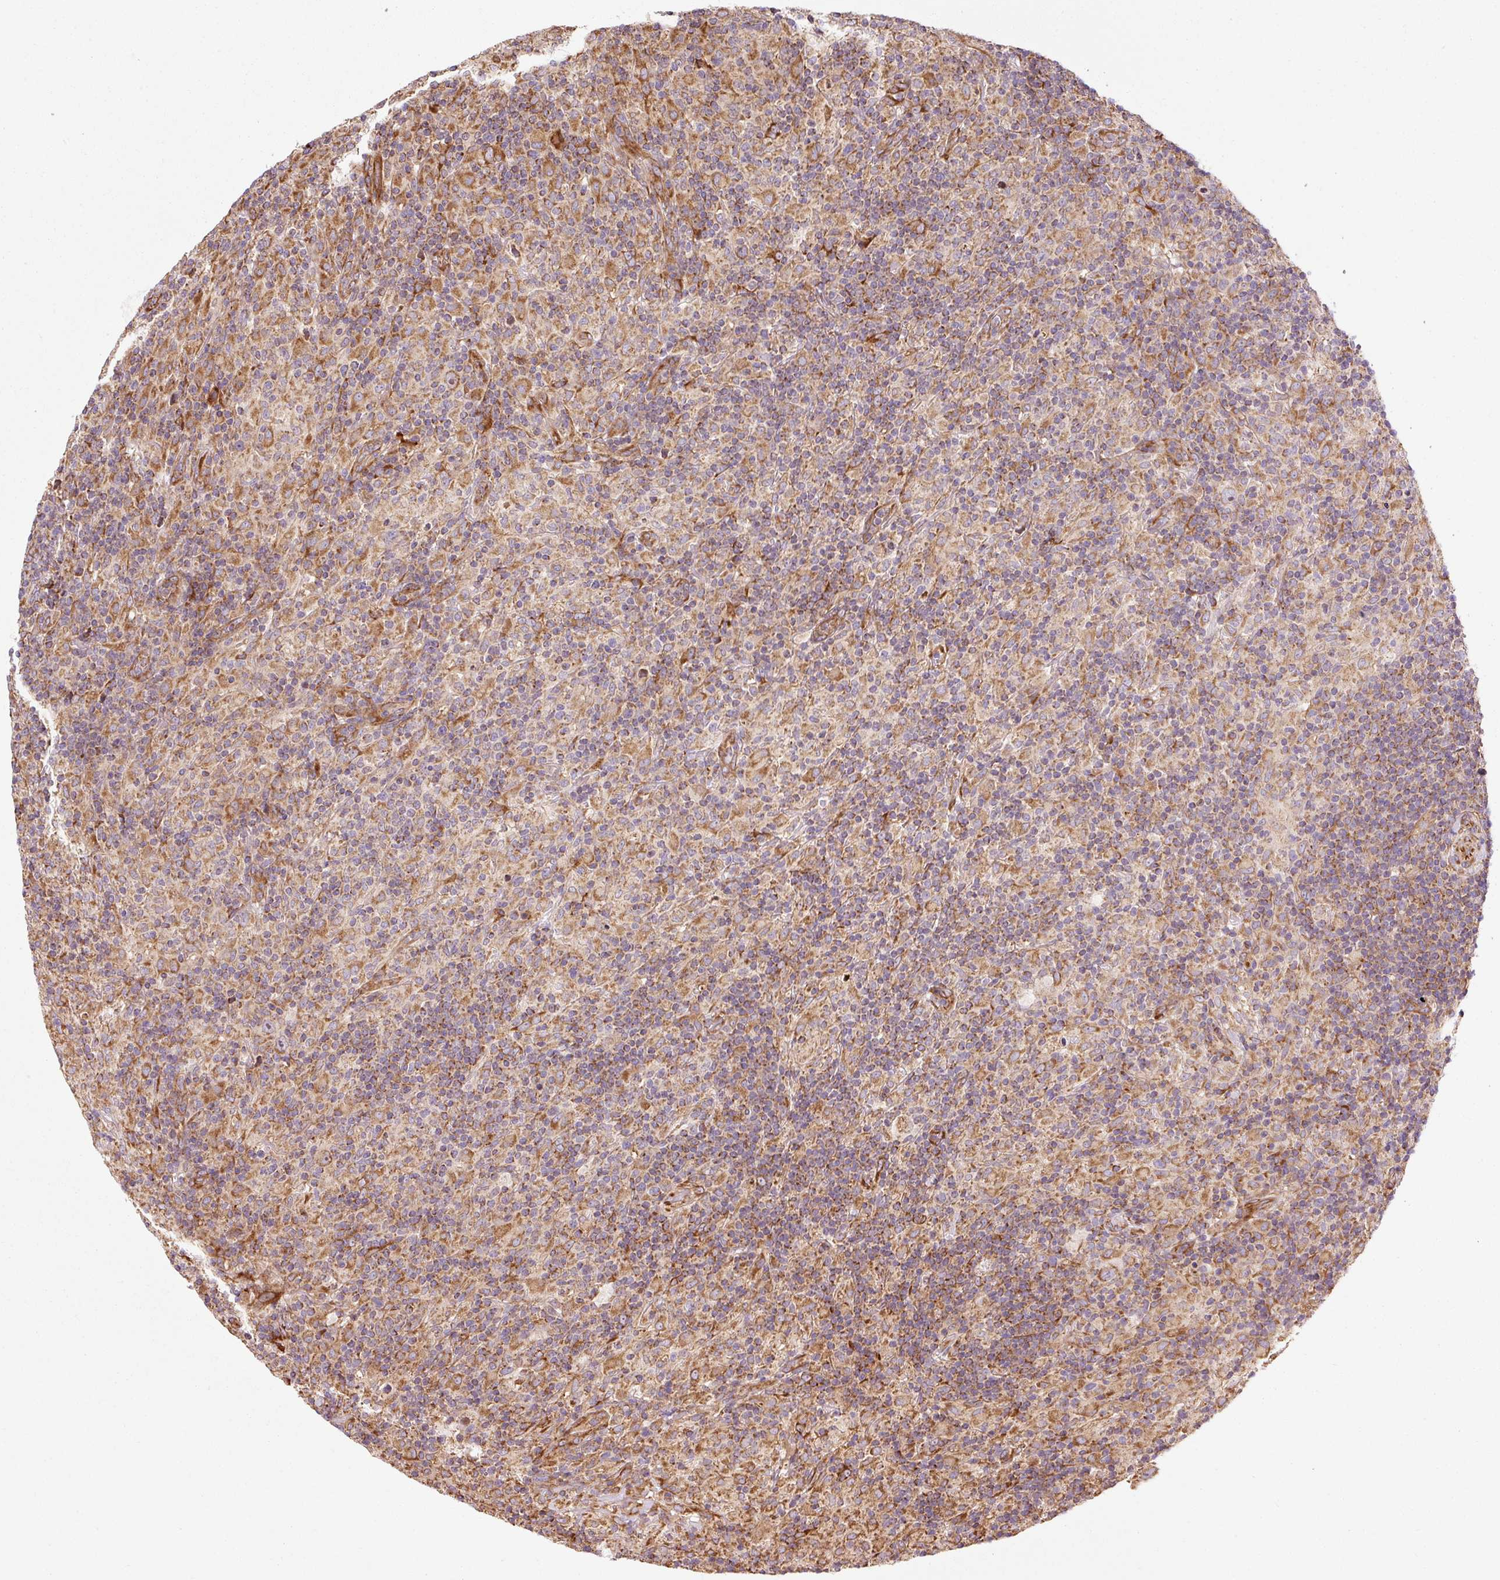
{"staining": {"intensity": "moderate", "quantity": ">75%", "location": "cytoplasmic/membranous"}, "tissue": "lymphoma", "cell_type": "Tumor cells", "image_type": "cancer", "snomed": [{"axis": "morphology", "description": "Hodgkin's disease, NOS"}, {"axis": "topography", "description": "Lymph node"}], "caption": "Human lymphoma stained with a protein marker demonstrates moderate staining in tumor cells.", "gene": "ISCU", "patient": {"sex": "male", "age": 70}}